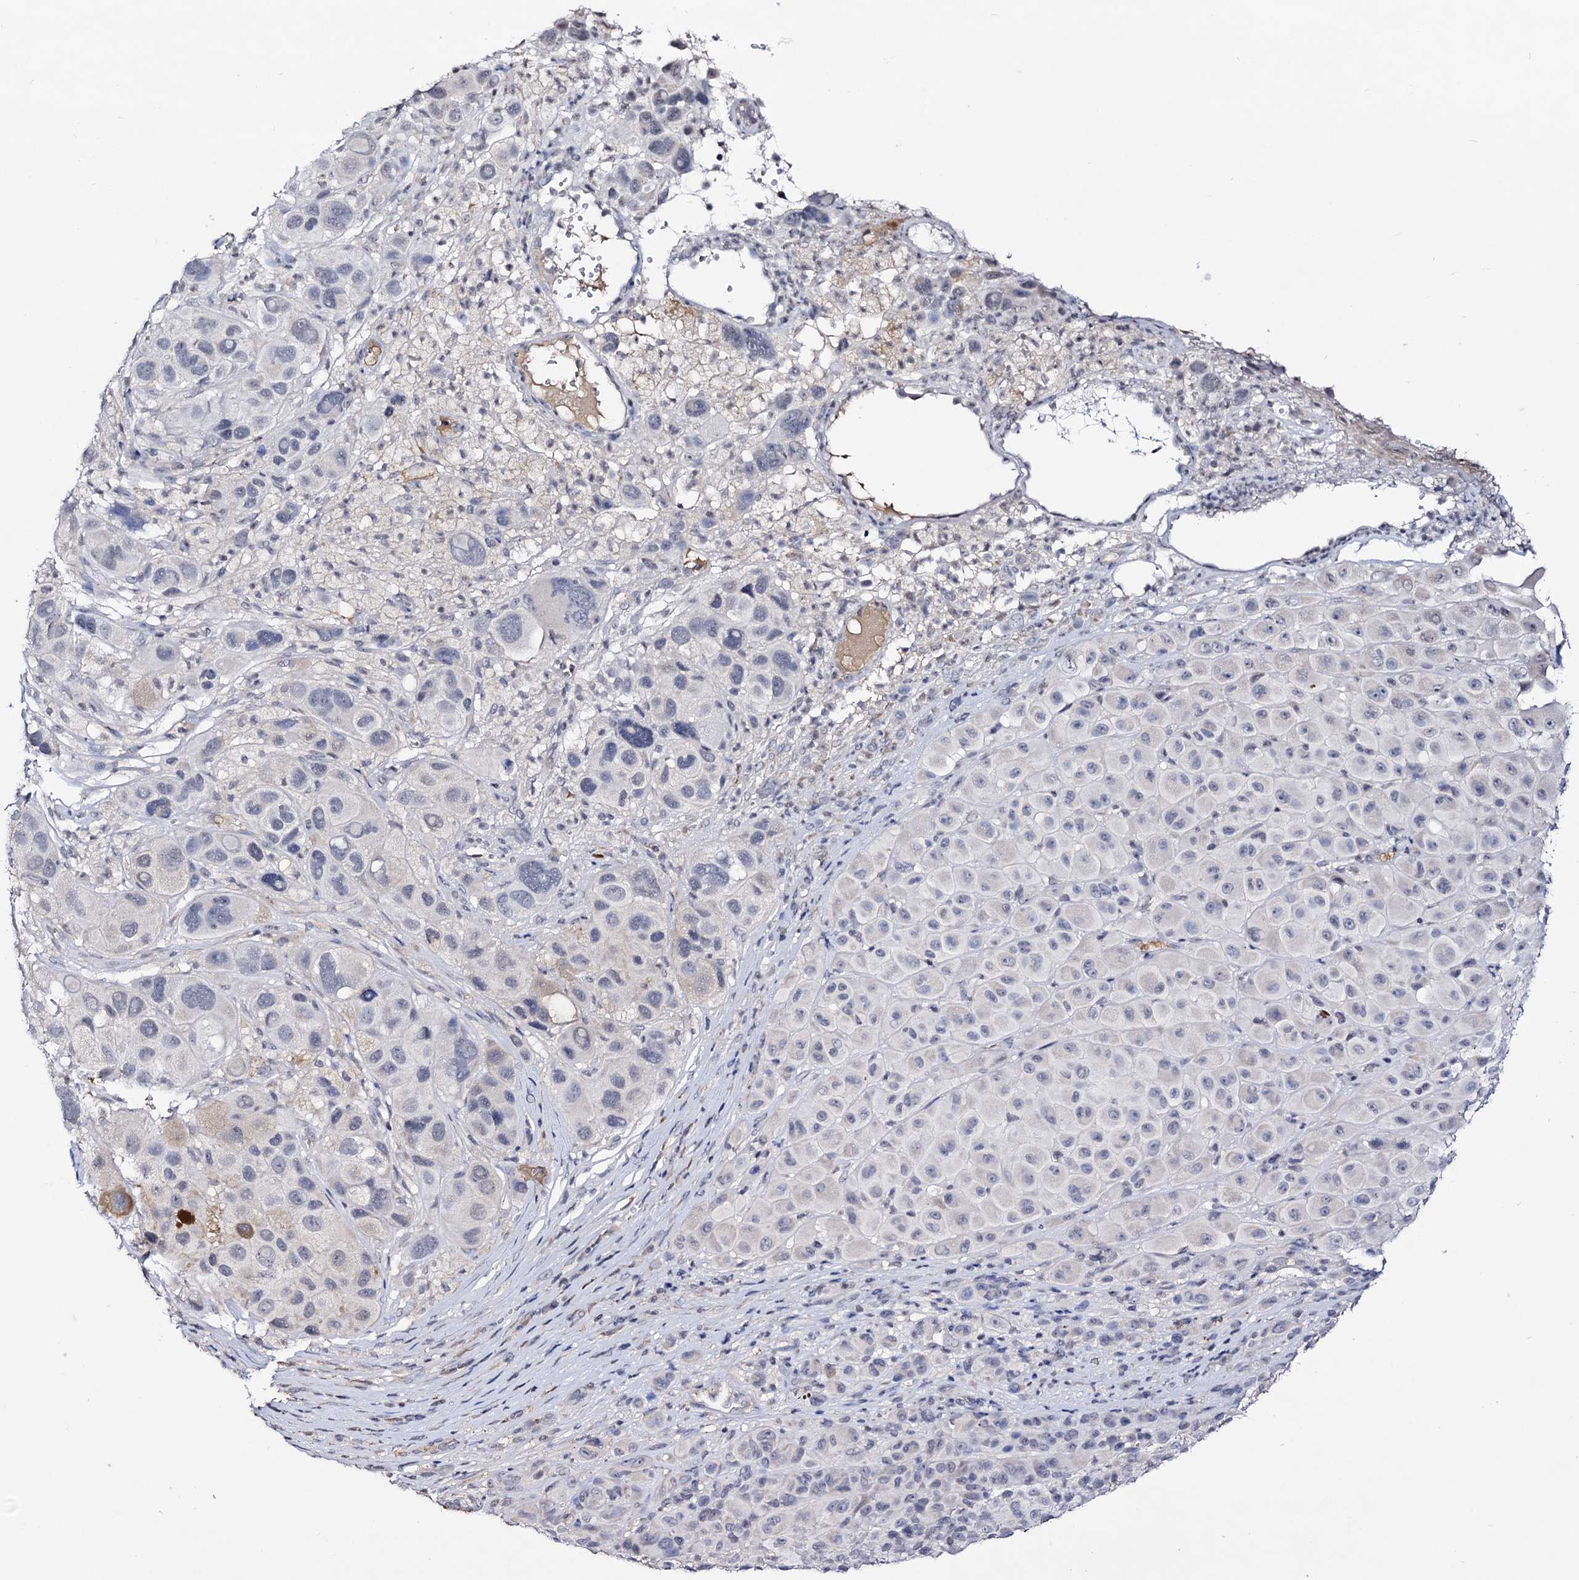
{"staining": {"intensity": "negative", "quantity": "none", "location": "none"}, "tissue": "melanoma", "cell_type": "Tumor cells", "image_type": "cancer", "snomed": [{"axis": "morphology", "description": "Malignant melanoma, NOS"}, {"axis": "topography", "description": "Skin of trunk"}], "caption": "Human malignant melanoma stained for a protein using immunohistochemistry shows no positivity in tumor cells.", "gene": "PLIN1", "patient": {"sex": "male", "age": 71}}